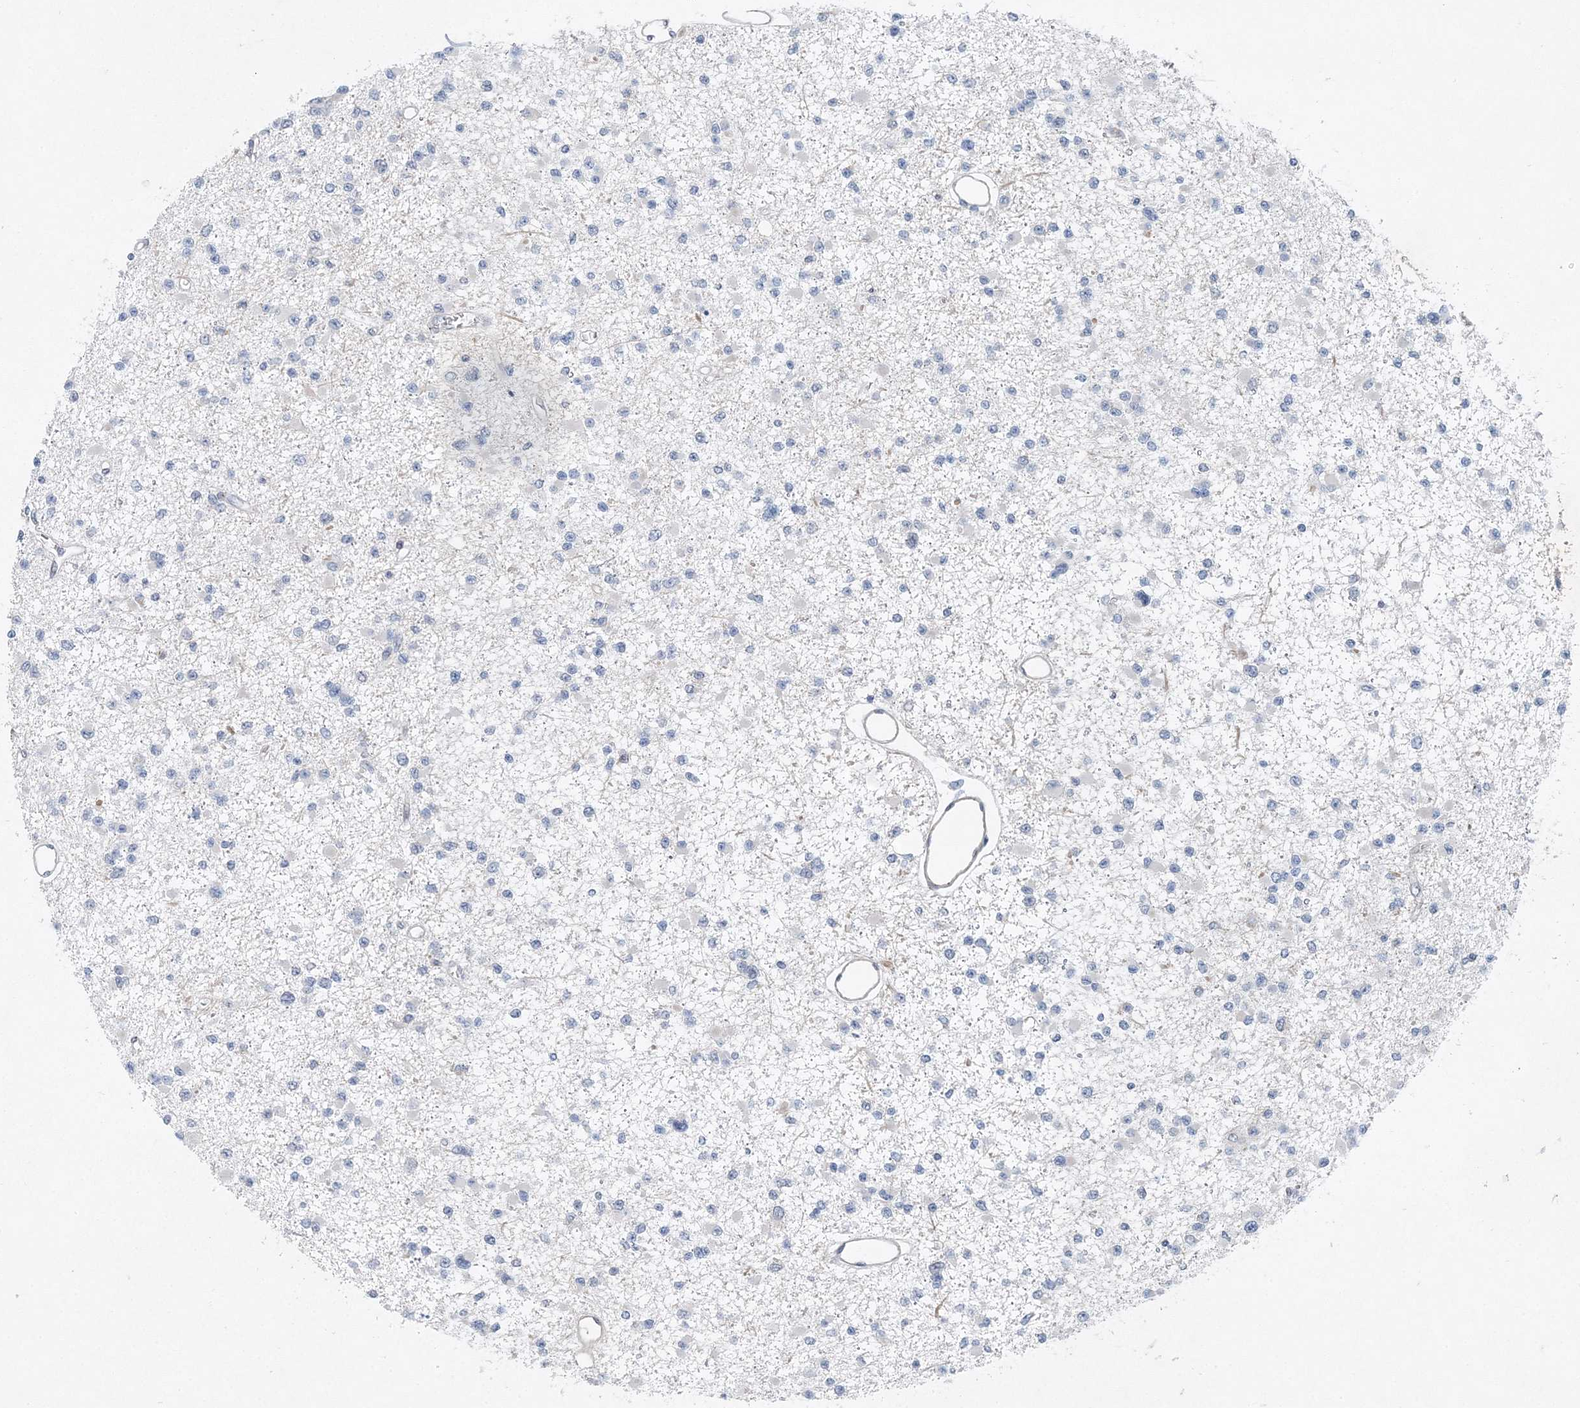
{"staining": {"intensity": "negative", "quantity": "none", "location": "none"}, "tissue": "glioma", "cell_type": "Tumor cells", "image_type": "cancer", "snomed": [{"axis": "morphology", "description": "Glioma, malignant, Low grade"}, {"axis": "topography", "description": "Brain"}], "caption": "A photomicrograph of human glioma is negative for staining in tumor cells.", "gene": "UIMC1", "patient": {"sex": "female", "age": 22}}